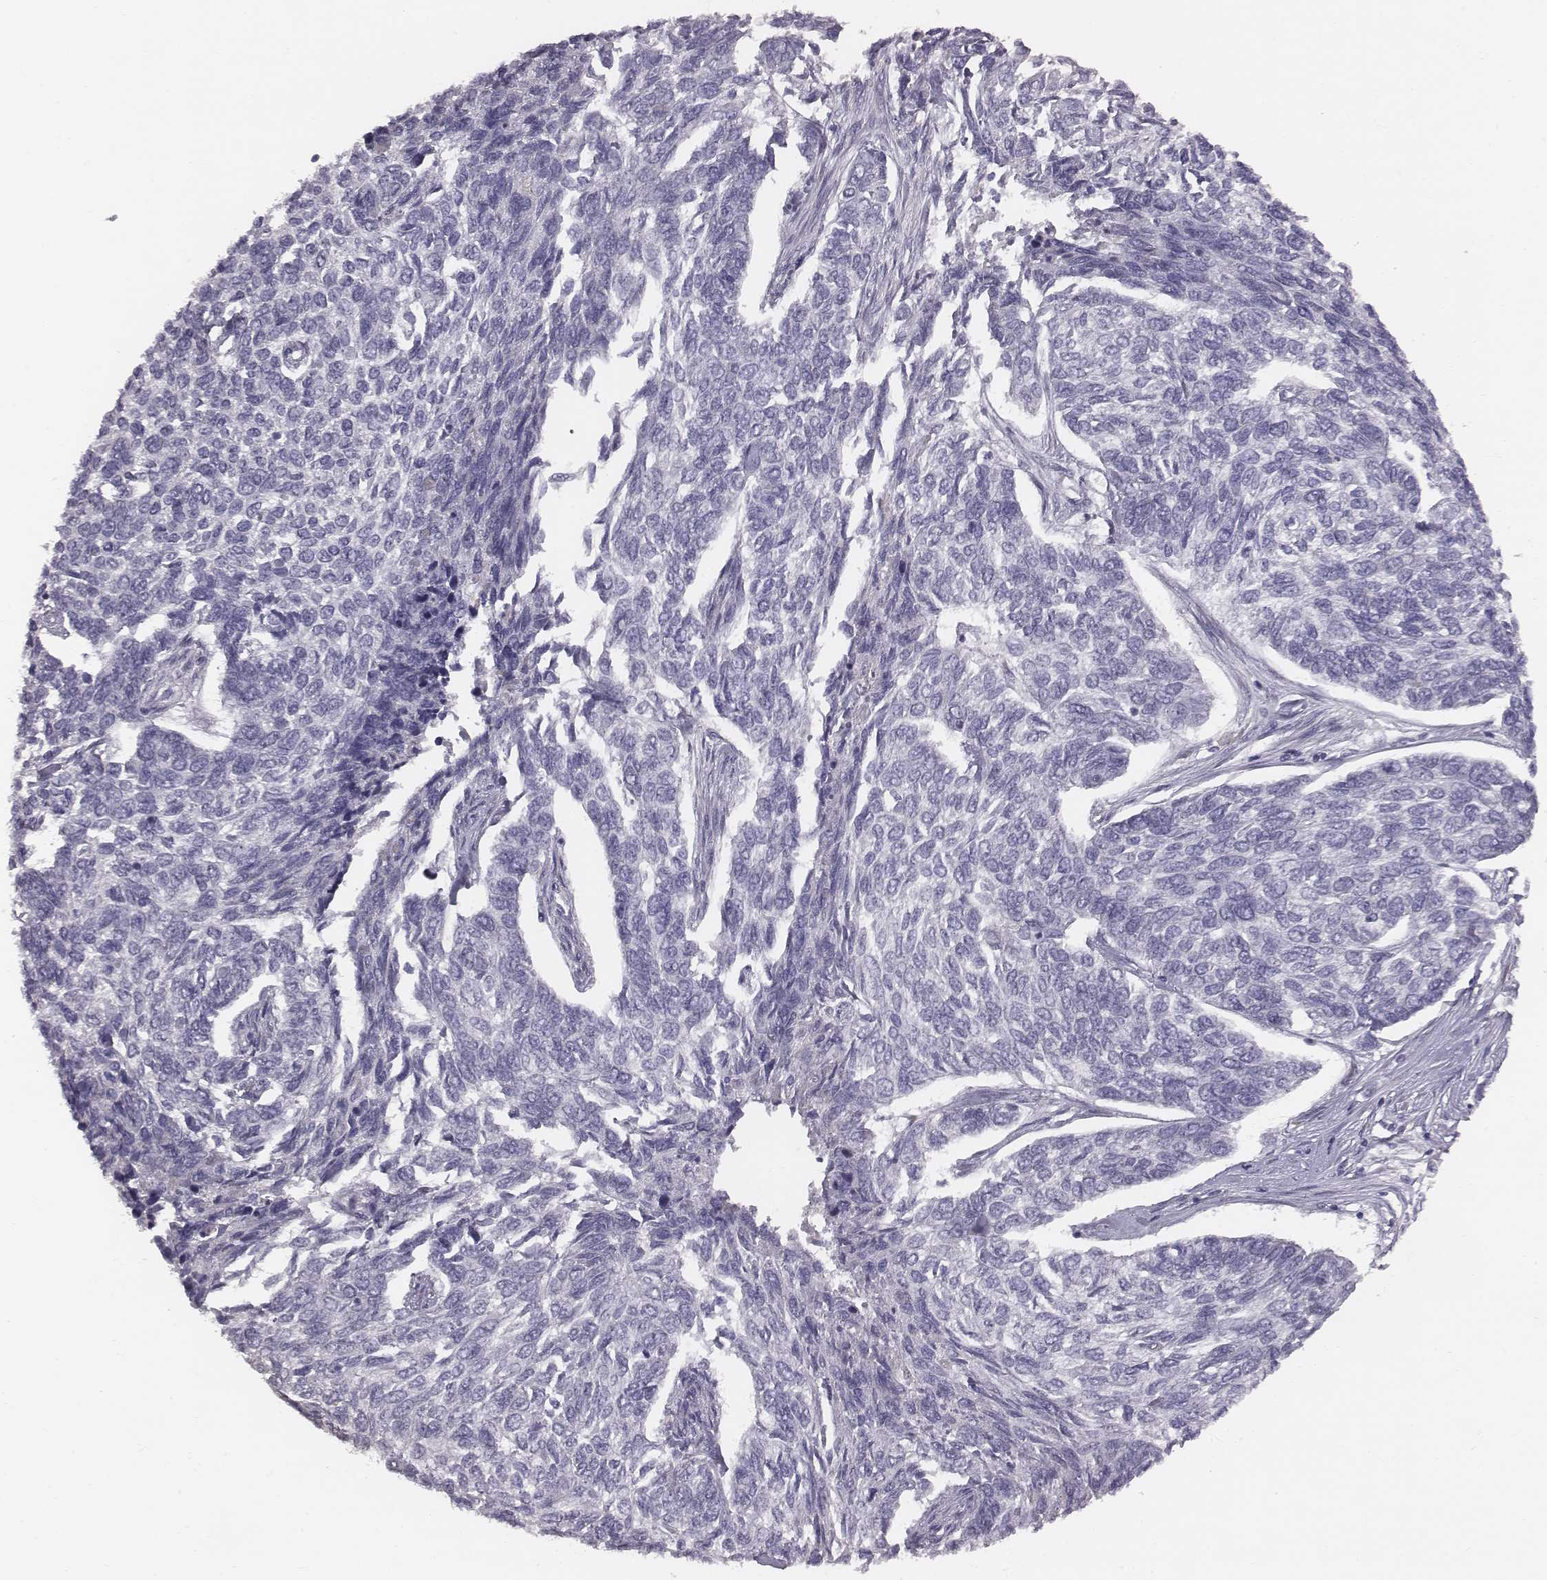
{"staining": {"intensity": "negative", "quantity": "none", "location": "none"}, "tissue": "skin cancer", "cell_type": "Tumor cells", "image_type": "cancer", "snomed": [{"axis": "morphology", "description": "Basal cell carcinoma"}, {"axis": "topography", "description": "Skin"}], "caption": "Micrograph shows no protein positivity in tumor cells of skin cancer (basal cell carcinoma) tissue.", "gene": "C6orf58", "patient": {"sex": "female", "age": 65}}